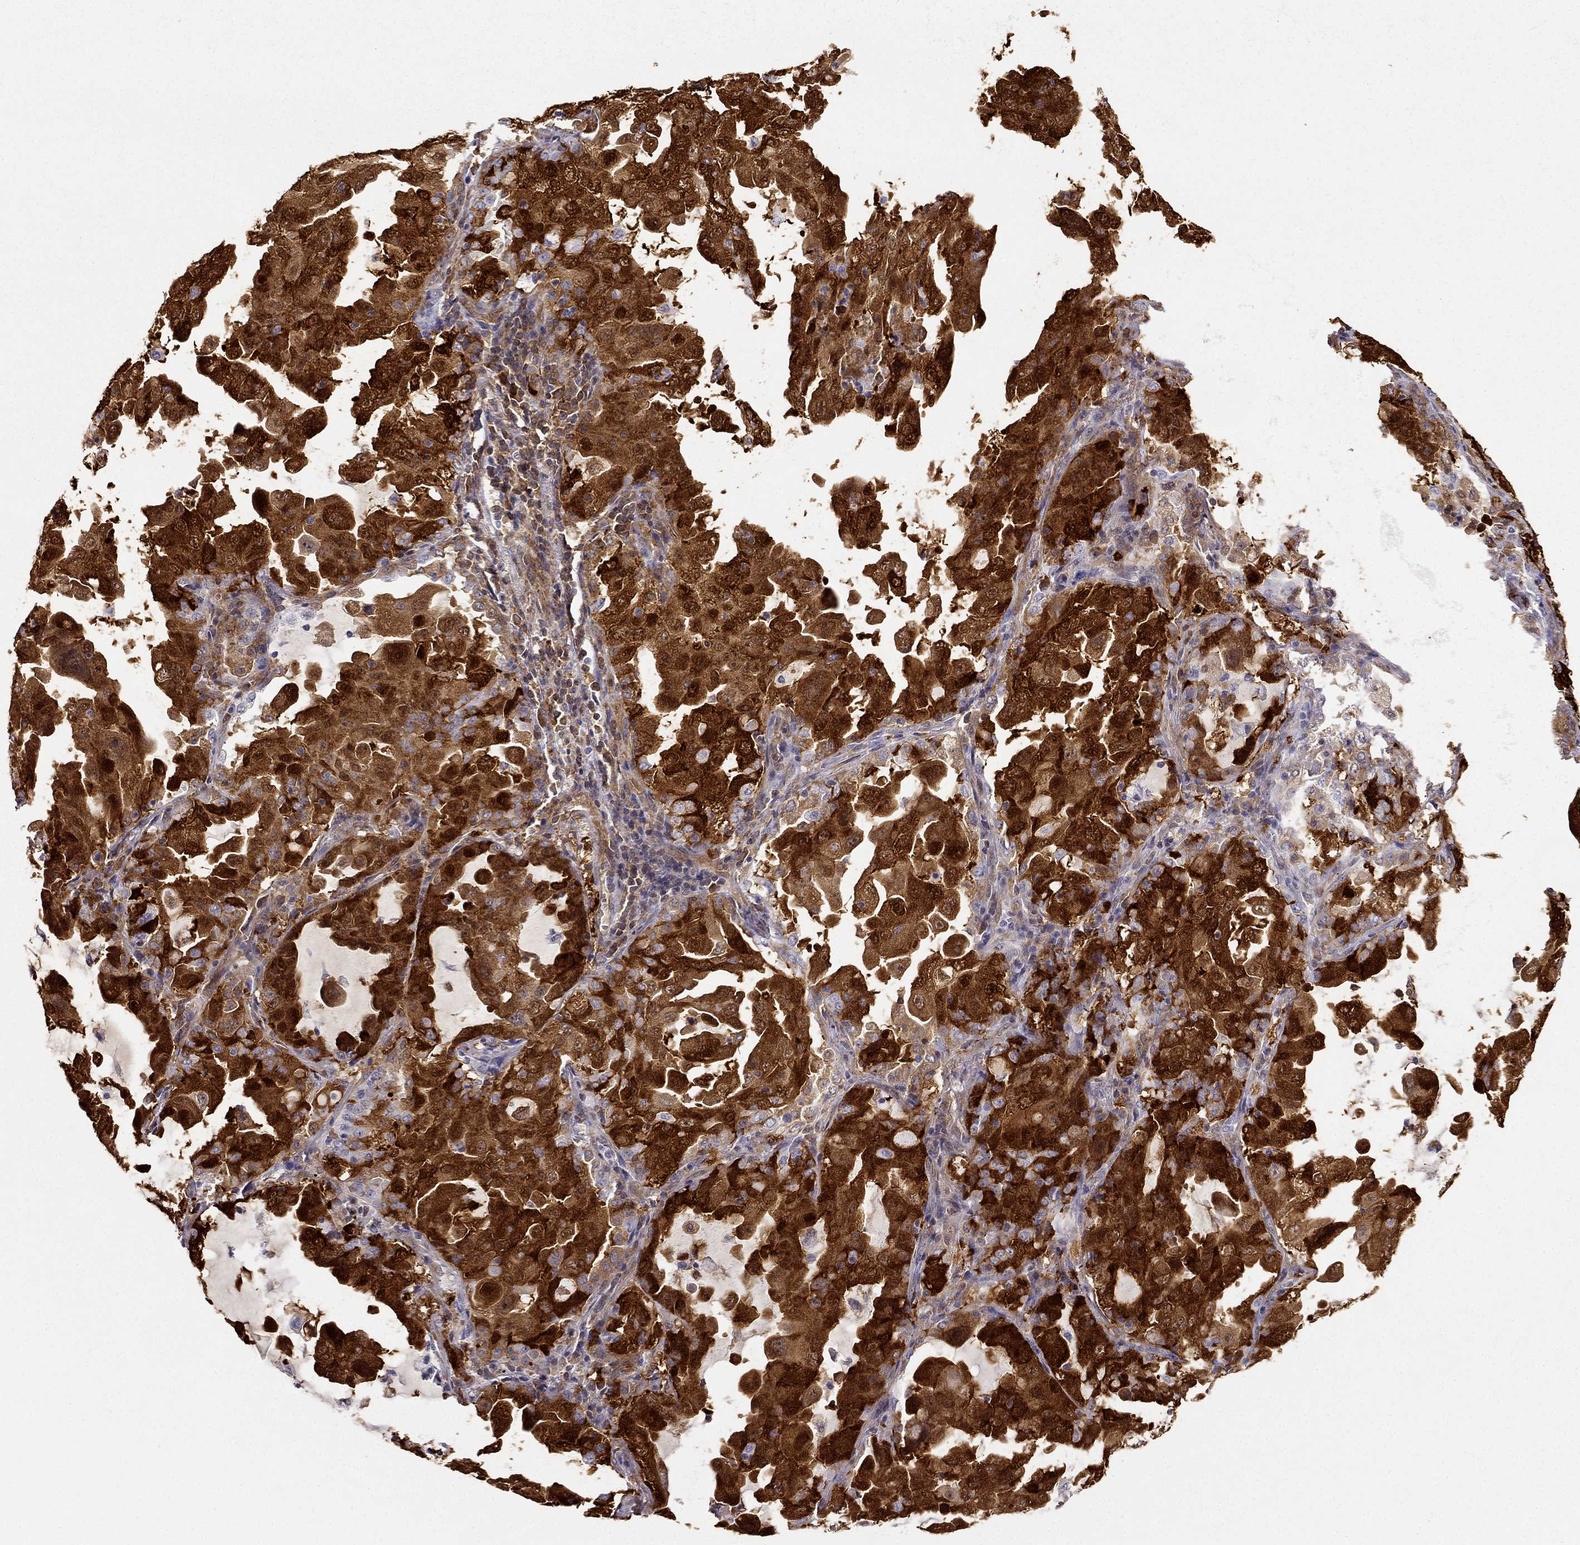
{"staining": {"intensity": "strong", "quantity": ">75%", "location": "cytoplasmic/membranous"}, "tissue": "lung cancer", "cell_type": "Tumor cells", "image_type": "cancer", "snomed": [{"axis": "morphology", "description": "Adenocarcinoma, NOS"}, {"axis": "topography", "description": "Lung"}], "caption": "Lung cancer tissue exhibits strong cytoplasmic/membranous staining in approximately >75% of tumor cells, visualized by immunohistochemistry. (DAB (3,3'-diaminobenzidine) IHC, brown staining for protein, blue staining for nuclei).", "gene": "NQO1", "patient": {"sex": "female", "age": 61}}